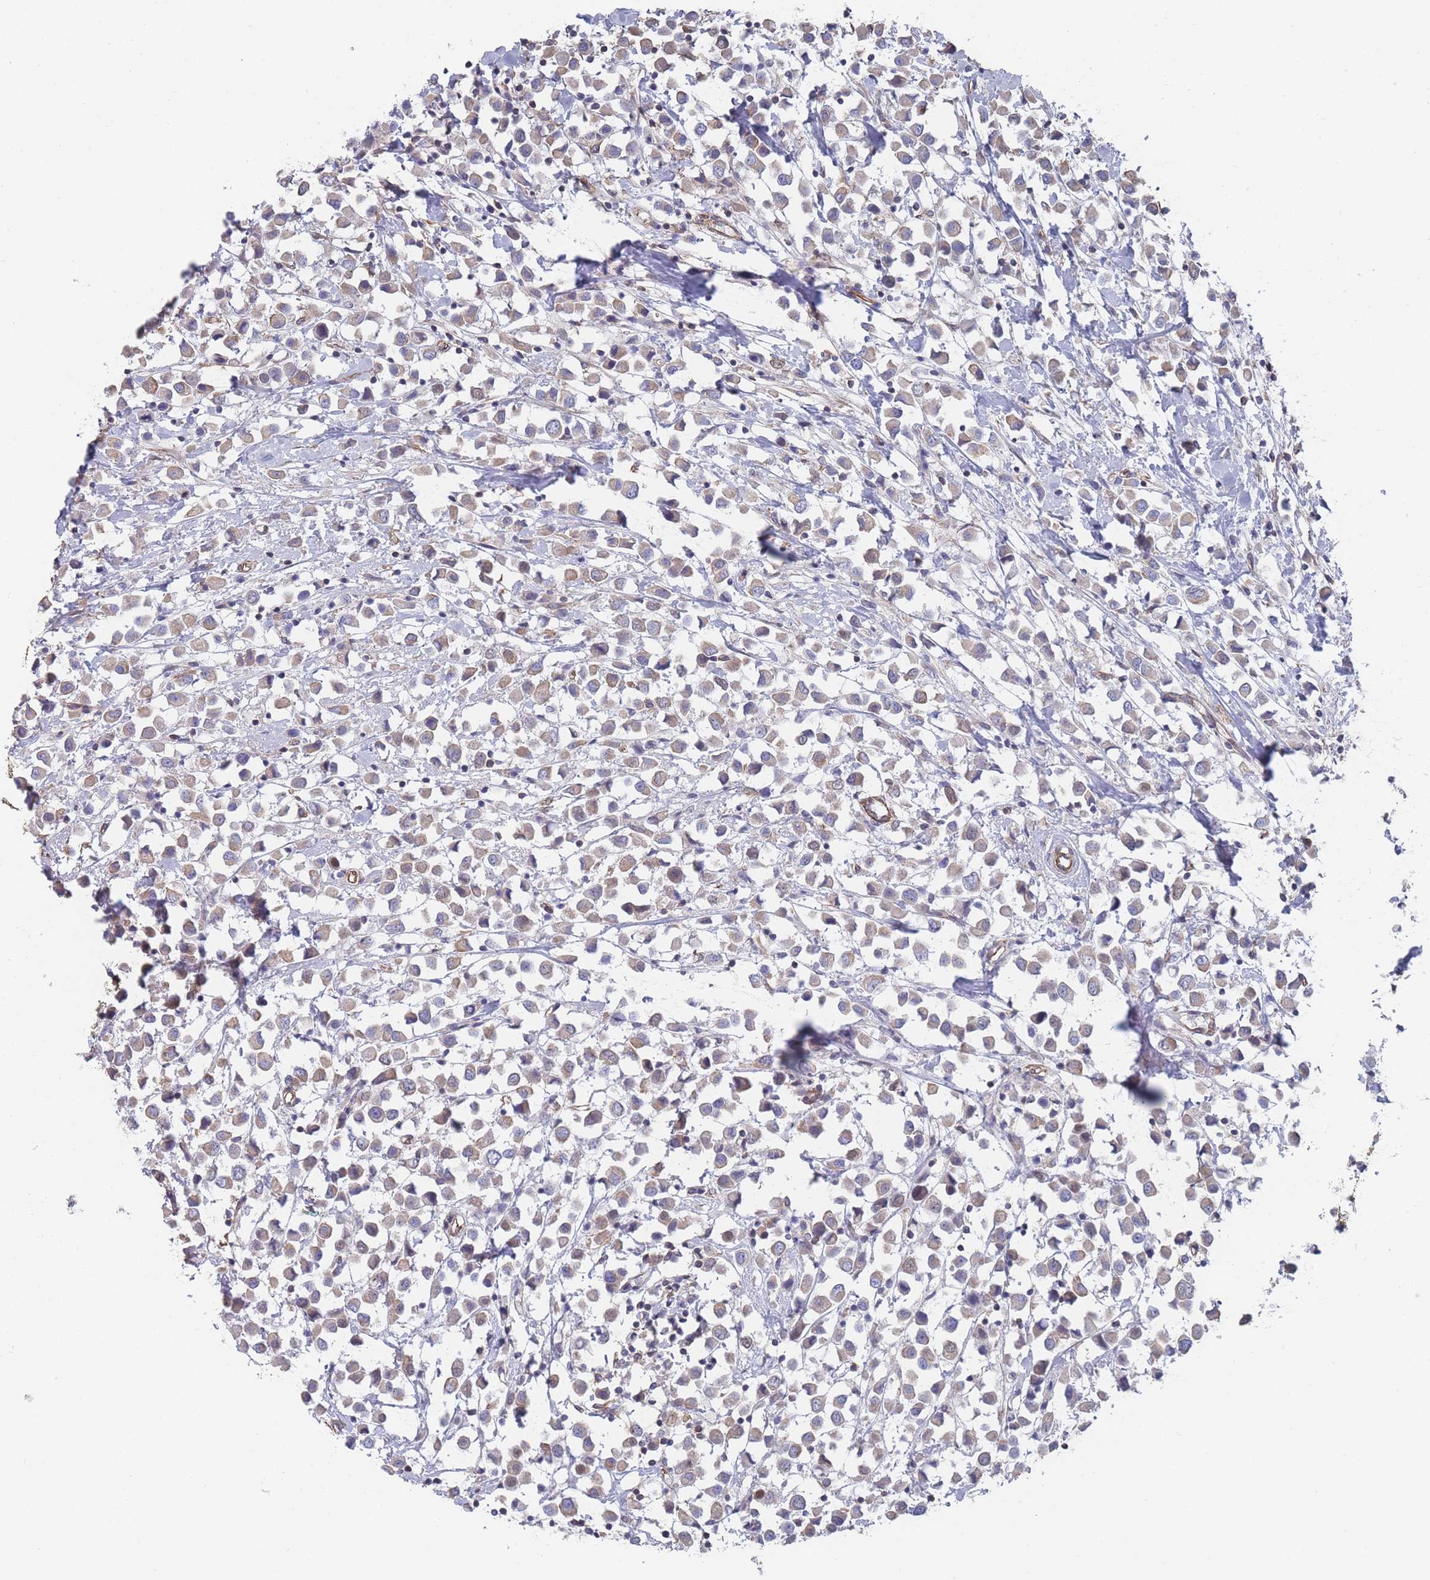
{"staining": {"intensity": "weak", "quantity": "25%-75%", "location": "cytoplasmic/membranous"}, "tissue": "breast cancer", "cell_type": "Tumor cells", "image_type": "cancer", "snomed": [{"axis": "morphology", "description": "Duct carcinoma"}, {"axis": "topography", "description": "Breast"}], "caption": "Protein expression analysis of human infiltrating ductal carcinoma (breast) reveals weak cytoplasmic/membranous staining in approximately 25%-75% of tumor cells.", "gene": "SLC1A6", "patient": {"sex": "female", "age": 61}}